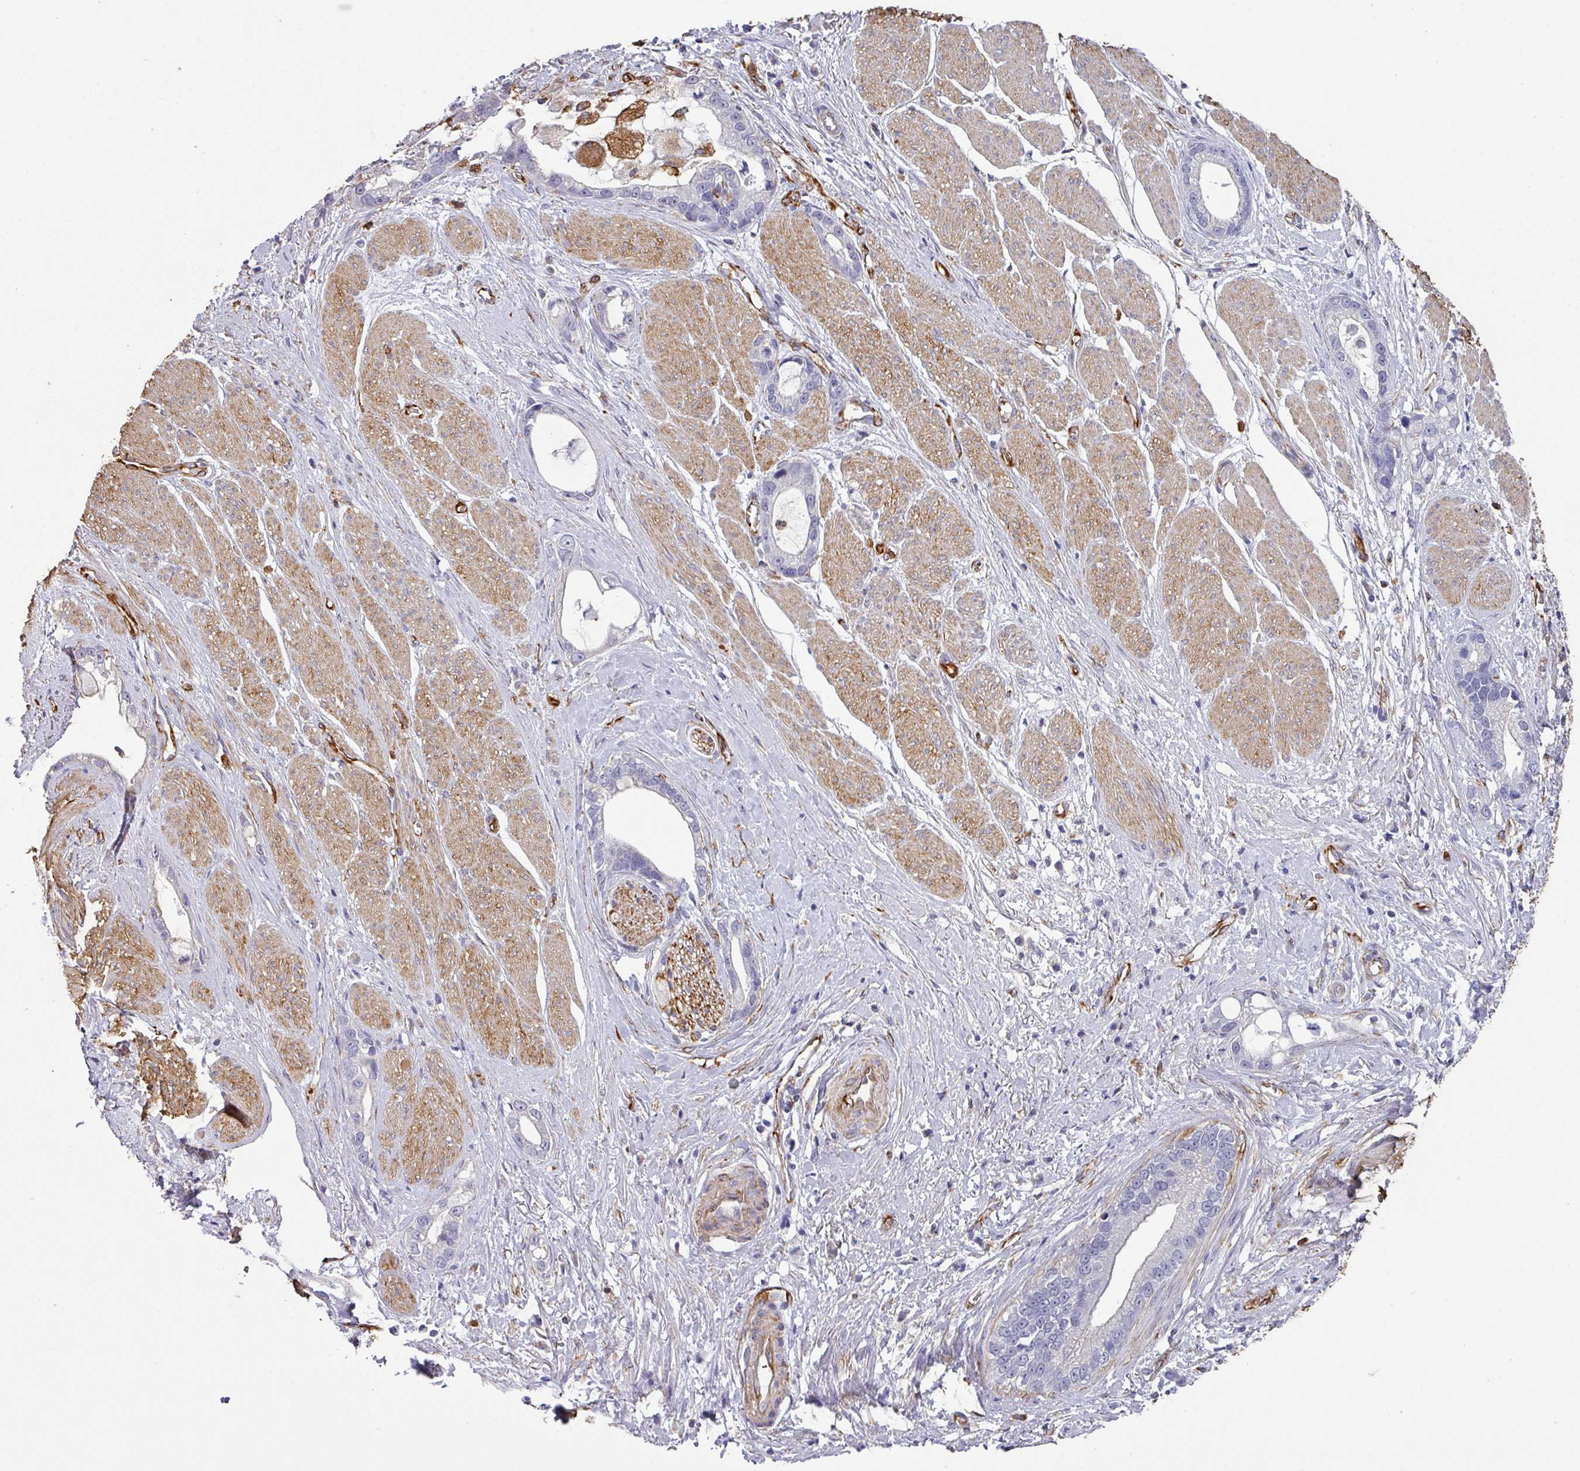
{"staining": {"intensity": "negative", "quantity": "none", "location": "none"}, "tissue": "stomach cancer", "cell_type": "Tumor cells", "image_type": "cancer", "snomed": [{"axis": "morphology", "description": "Adenocarcinoma, NOS"}, {"axis": "topography", "description": "Stomach"}], "caption": "The photomicrograph exhibits no significant expression in tumor cells of adenocarcinoma (stomach).", "gene": "ZNF280C", "patient": {"sex": "male", "age": 55}}